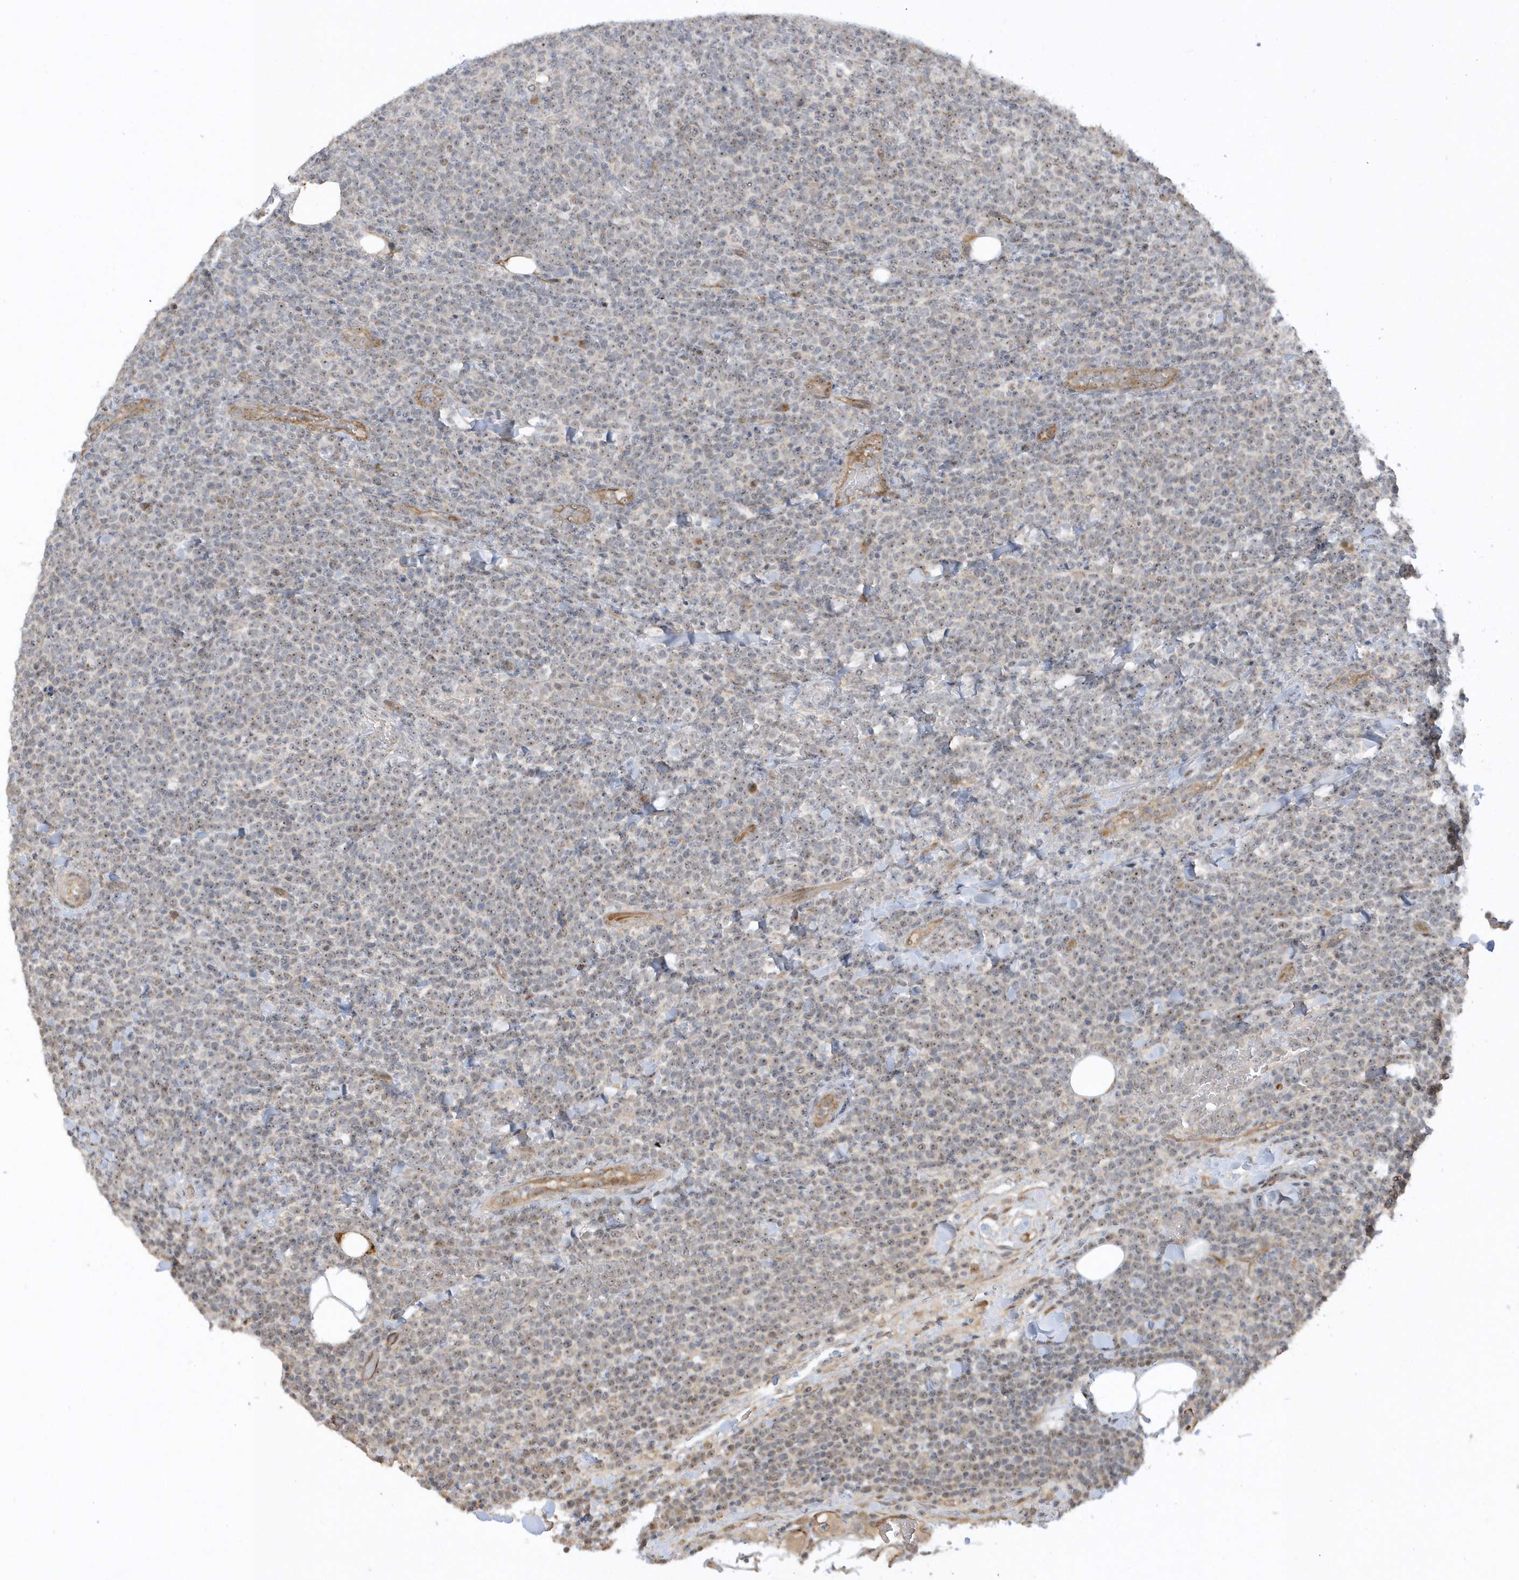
{"staining": {"intensity": "negative", "quantity": "none", "location": "none"}, "tissue": "lymphoma", "cell_type": "Tumor cells", "image_type": "cancer", "snomed": [{"axis": "morphology", "description": "Malignant lymphoma, non-Hodgkin's type, High grade"}, {"axis": "topography", "description": "Lymph node"}], "caption": "An image of lymphoma stained for a protein shows no brown staining in tumor cells.", "gene": "ECM2", "patient": {"sex": "male", "age": 61}}